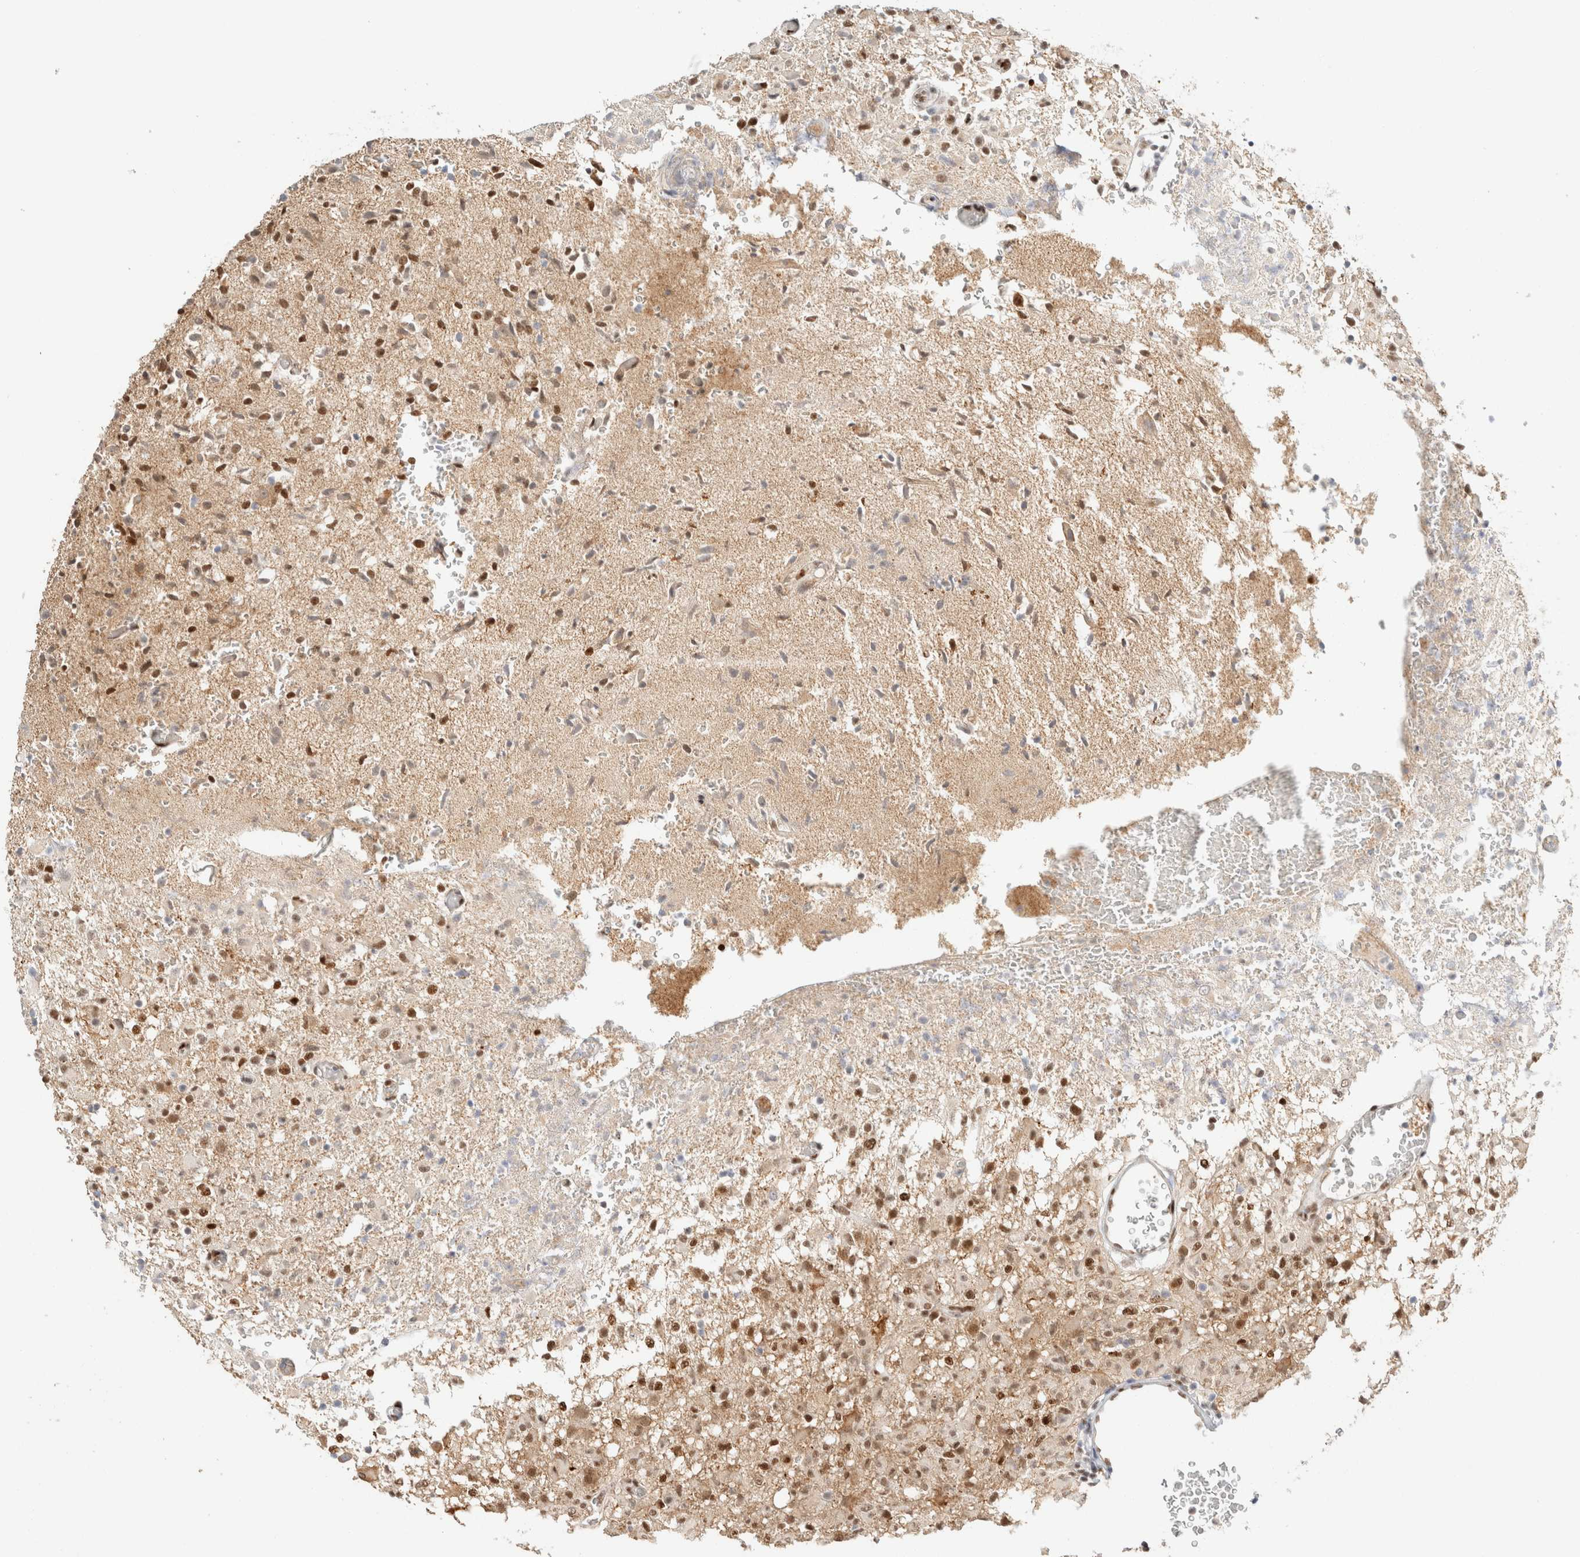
{"staining": {"intensity": "moderate", "quantity": "25%-75%", "location": "nuclear"}, "tissue": "glioma", "cell_type": "Tumor cells", "image_type": "cancer", "snomed": [{"axis": "morphology", "description": "Glioma, malignant, High grade"}, {"axis": "topography", "description": "Brain"}], "caption": "A medium amount of moderate nuclear expression is seen in about 25%-75% of tumor cells in glioma tissue.", "gene": "ZNF768", "patient": {"sex": "female", "age": 57}}